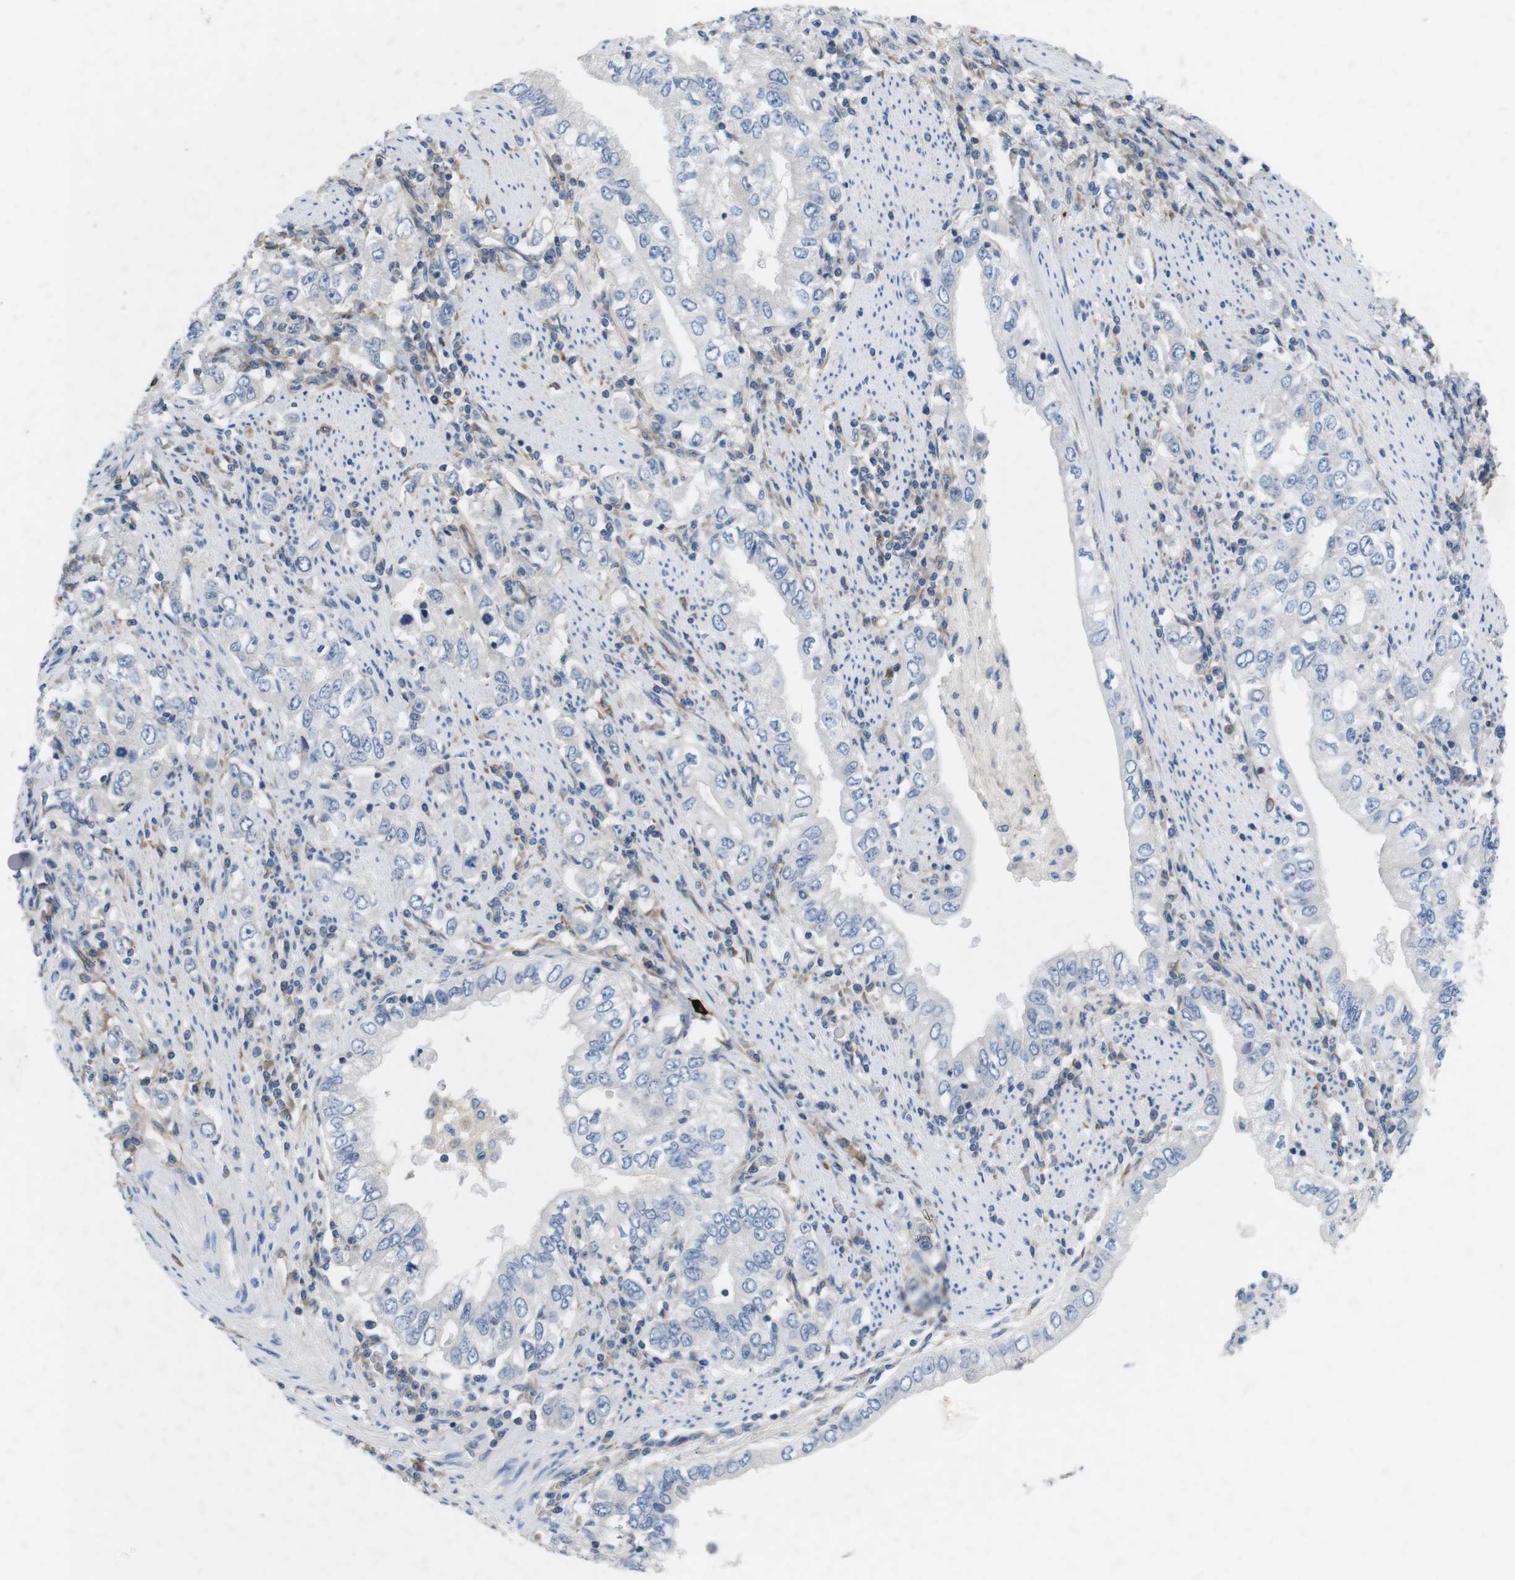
{"staining": {"intensity": "negative", "quantity": "none", "location": "none"}, "tissue": "stomach cancer", "cell_type": "Tumor cells", "image_type": "cancer", "snomed": [{"axis": "morphology", "description": "Adenocarcinoma, NOS"}, {"axis": "topography", "description": "Stomach, lower"}], "caption": "A histopathology image of human stomach adenocarcinoma is negative for staining in tumor cells.", "gene": "DCLK1", "patient": {"sex": "female", "age": 72}}